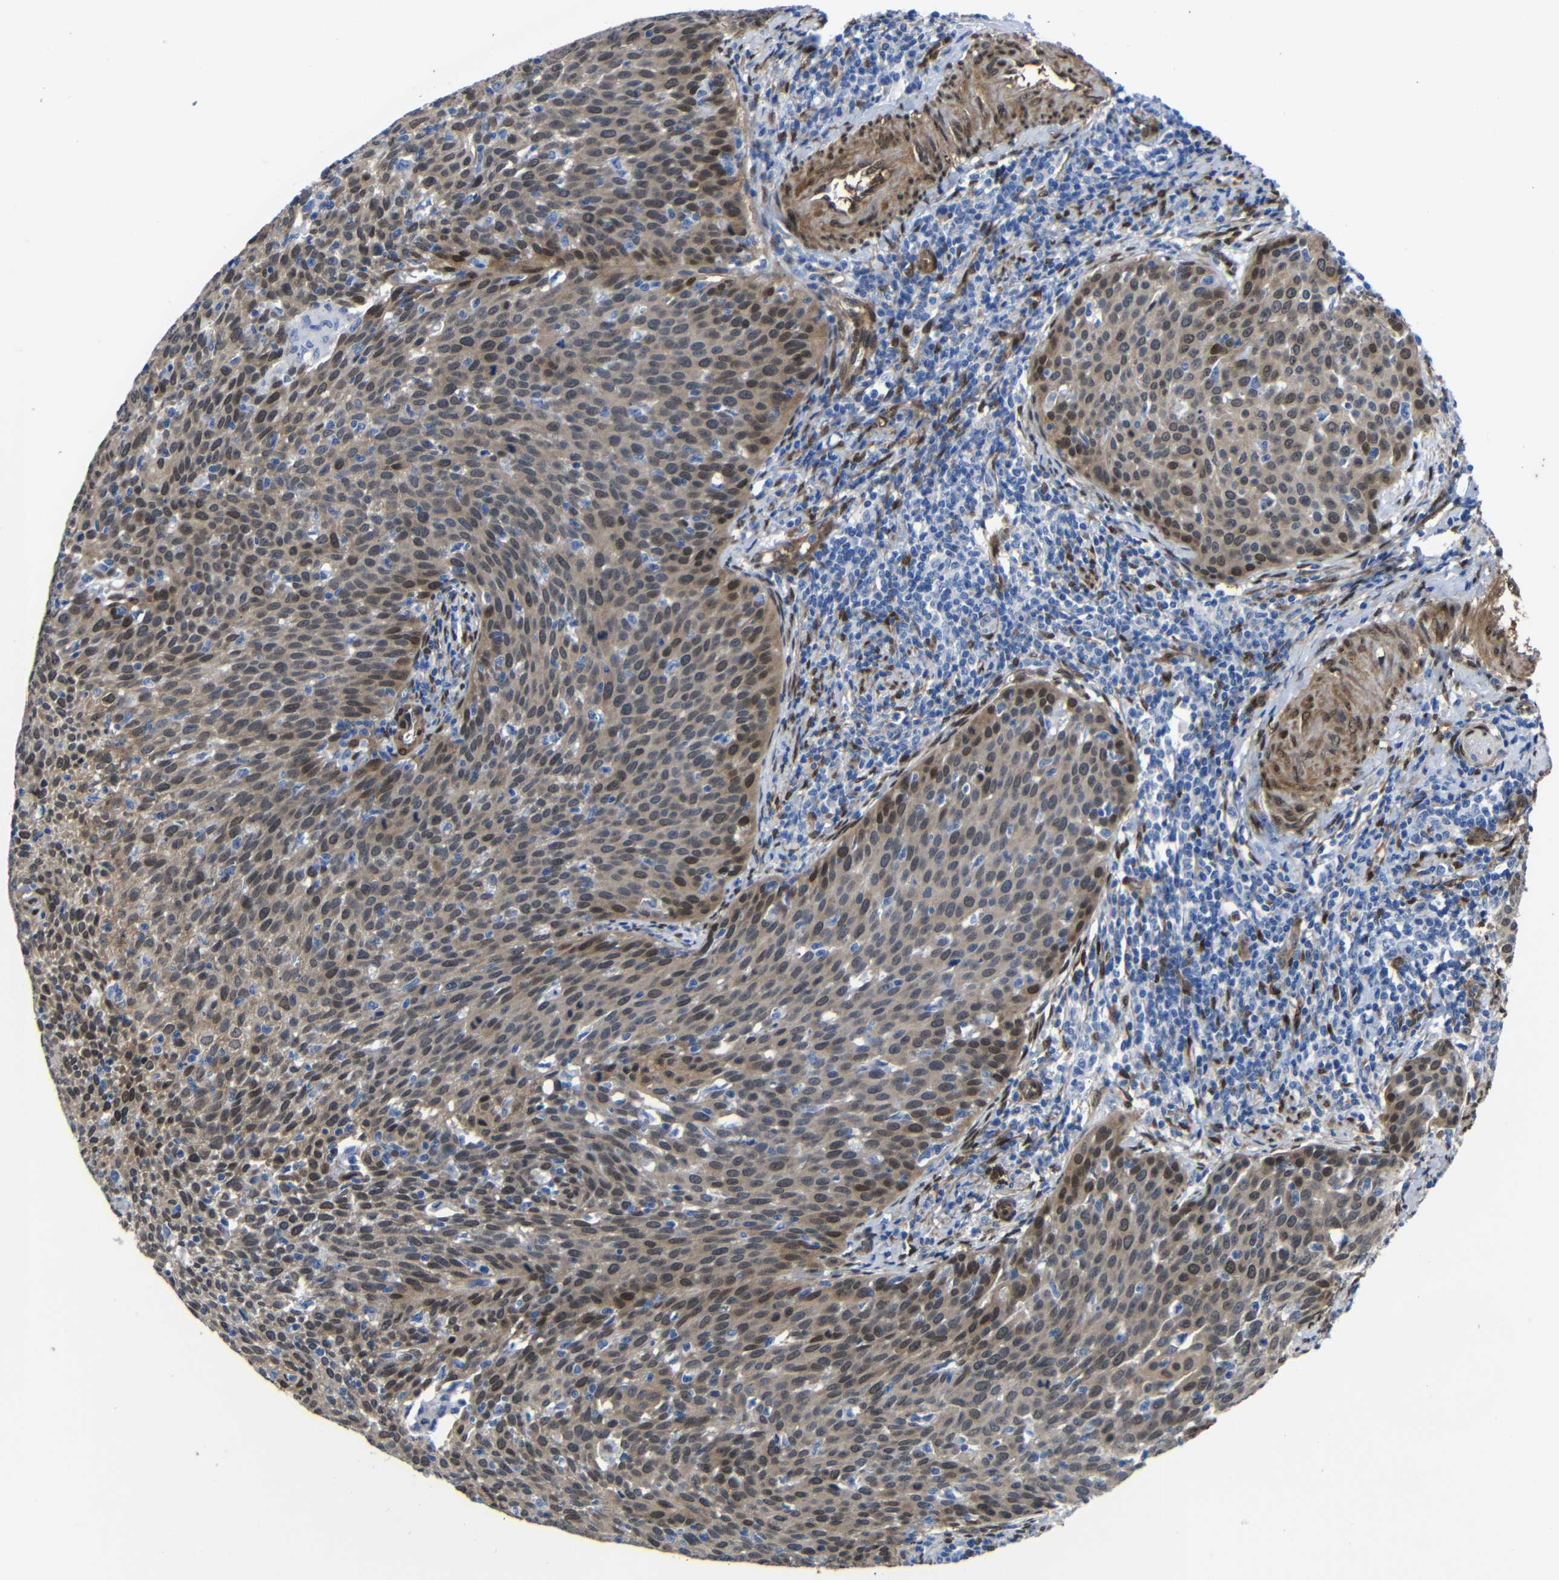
{"staining": {"intensity": "weak", "quantity": ">75%", "location": "cytoplasmic/membranous,nuclear"}, "tissue": "cervical cancer", "cell_type": "Tumor cells", "image_type": "cancer", "snomed": [{"axis": "morphology", "description": "Squamous cell carcinoma, NOS"}, {"axis": "topography", "description": "Cervix"}], "caption": "Immunohistochemical staining of human squamous cell carcinoma (cervical) displays low levels of weak cytoplasmic/membranous and nuclear expression in approximately >75% of tumor cells.", "gene": "YAP1", "patient": {"sex": "female", "age": 38}}